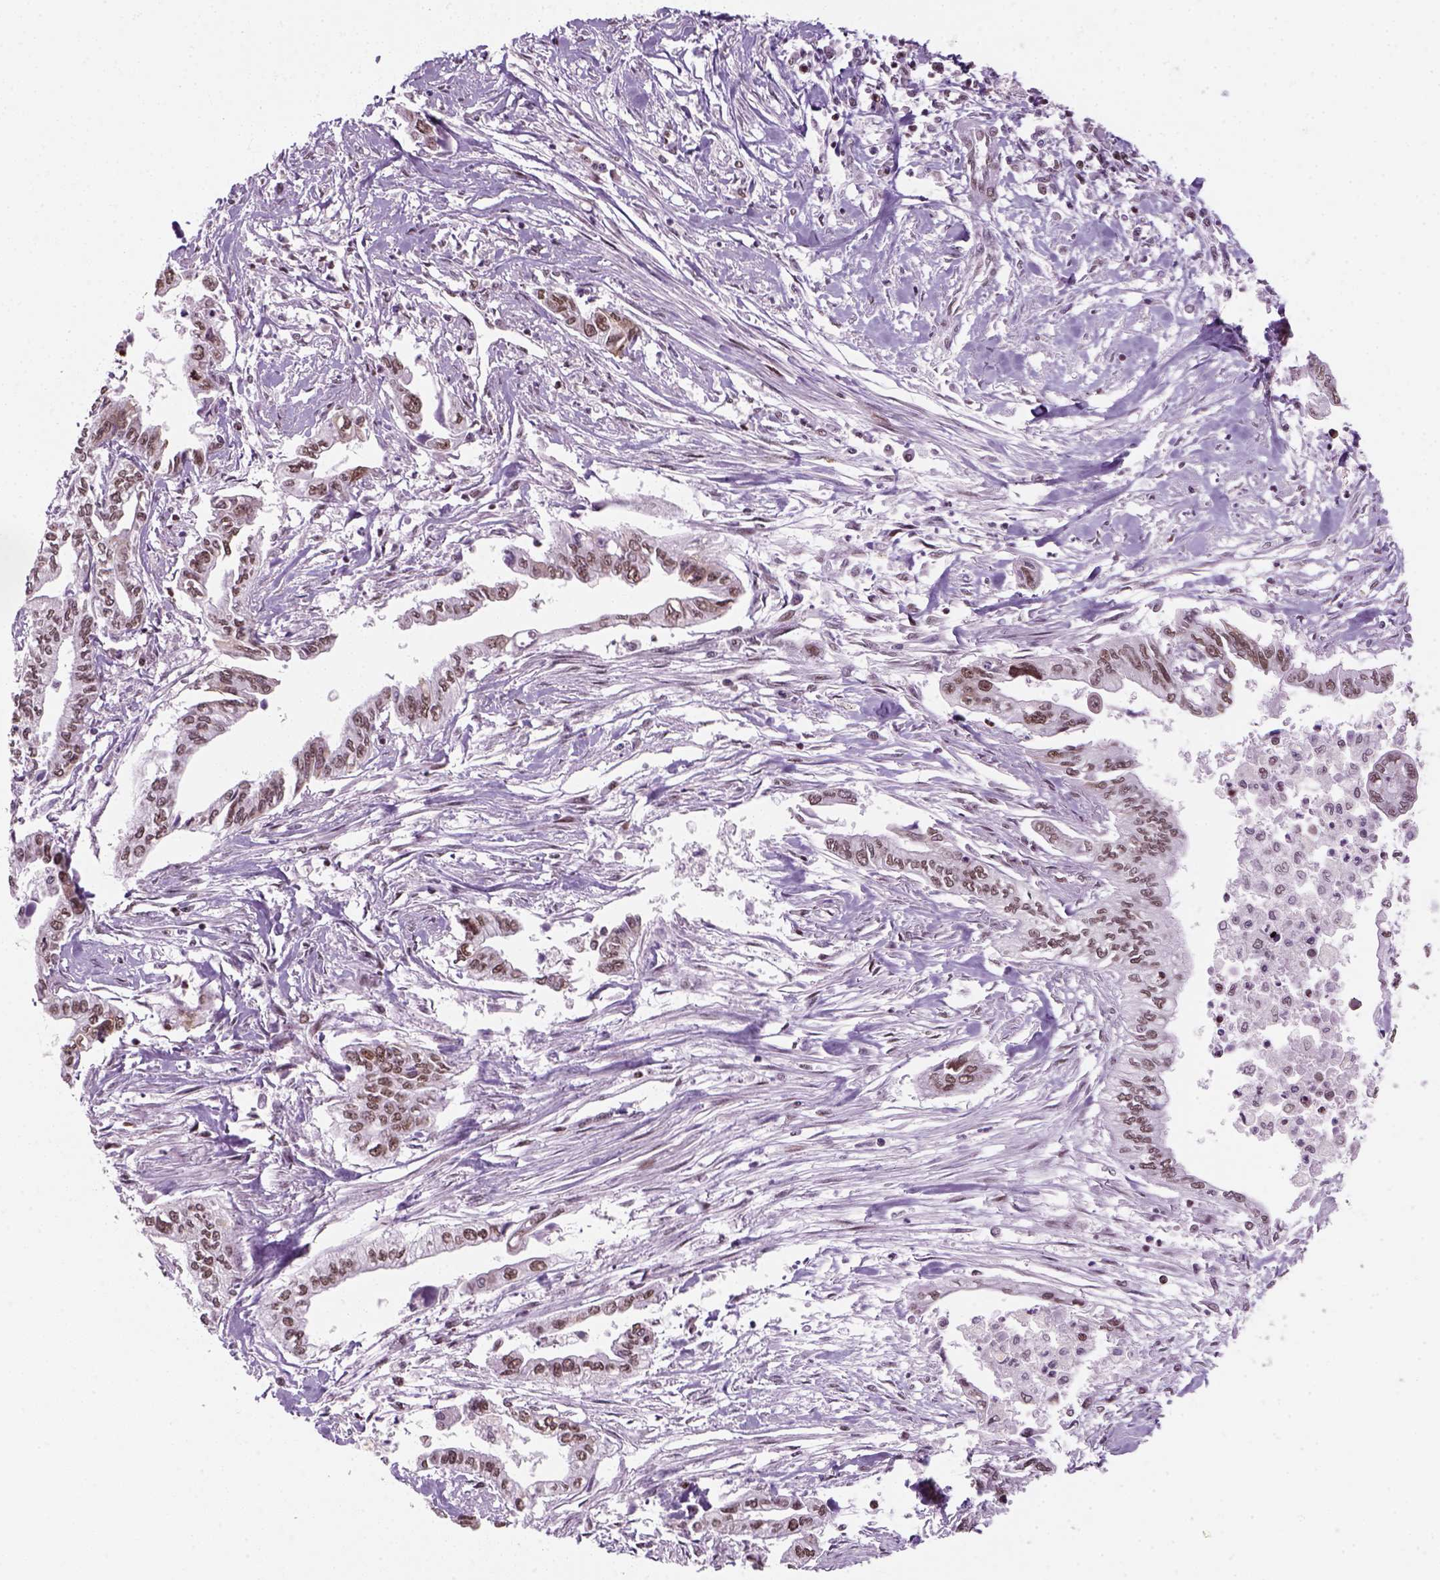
{"staining": {"intensity": "weak", "quantity": ">75%", "location": "nuclear"}, "tissue": "pancreatic cancer", "cell_type": "Tumor cells", "image_type": "cancer", "snomed": [{"axis": "morphology", "description": "Adenocarcinoma, NOS"}, {"axis": "topography", "description": "Pancreas"}], "caption": "Approximately >75% of tumor cells in pancreatic cancer (adenocarcinoma) display weak nuclear protein positivity as visualized by brown immunohistochemical staining.", "gene": "GTF2F1", "patient": {"sex": "male", "age": 60}}